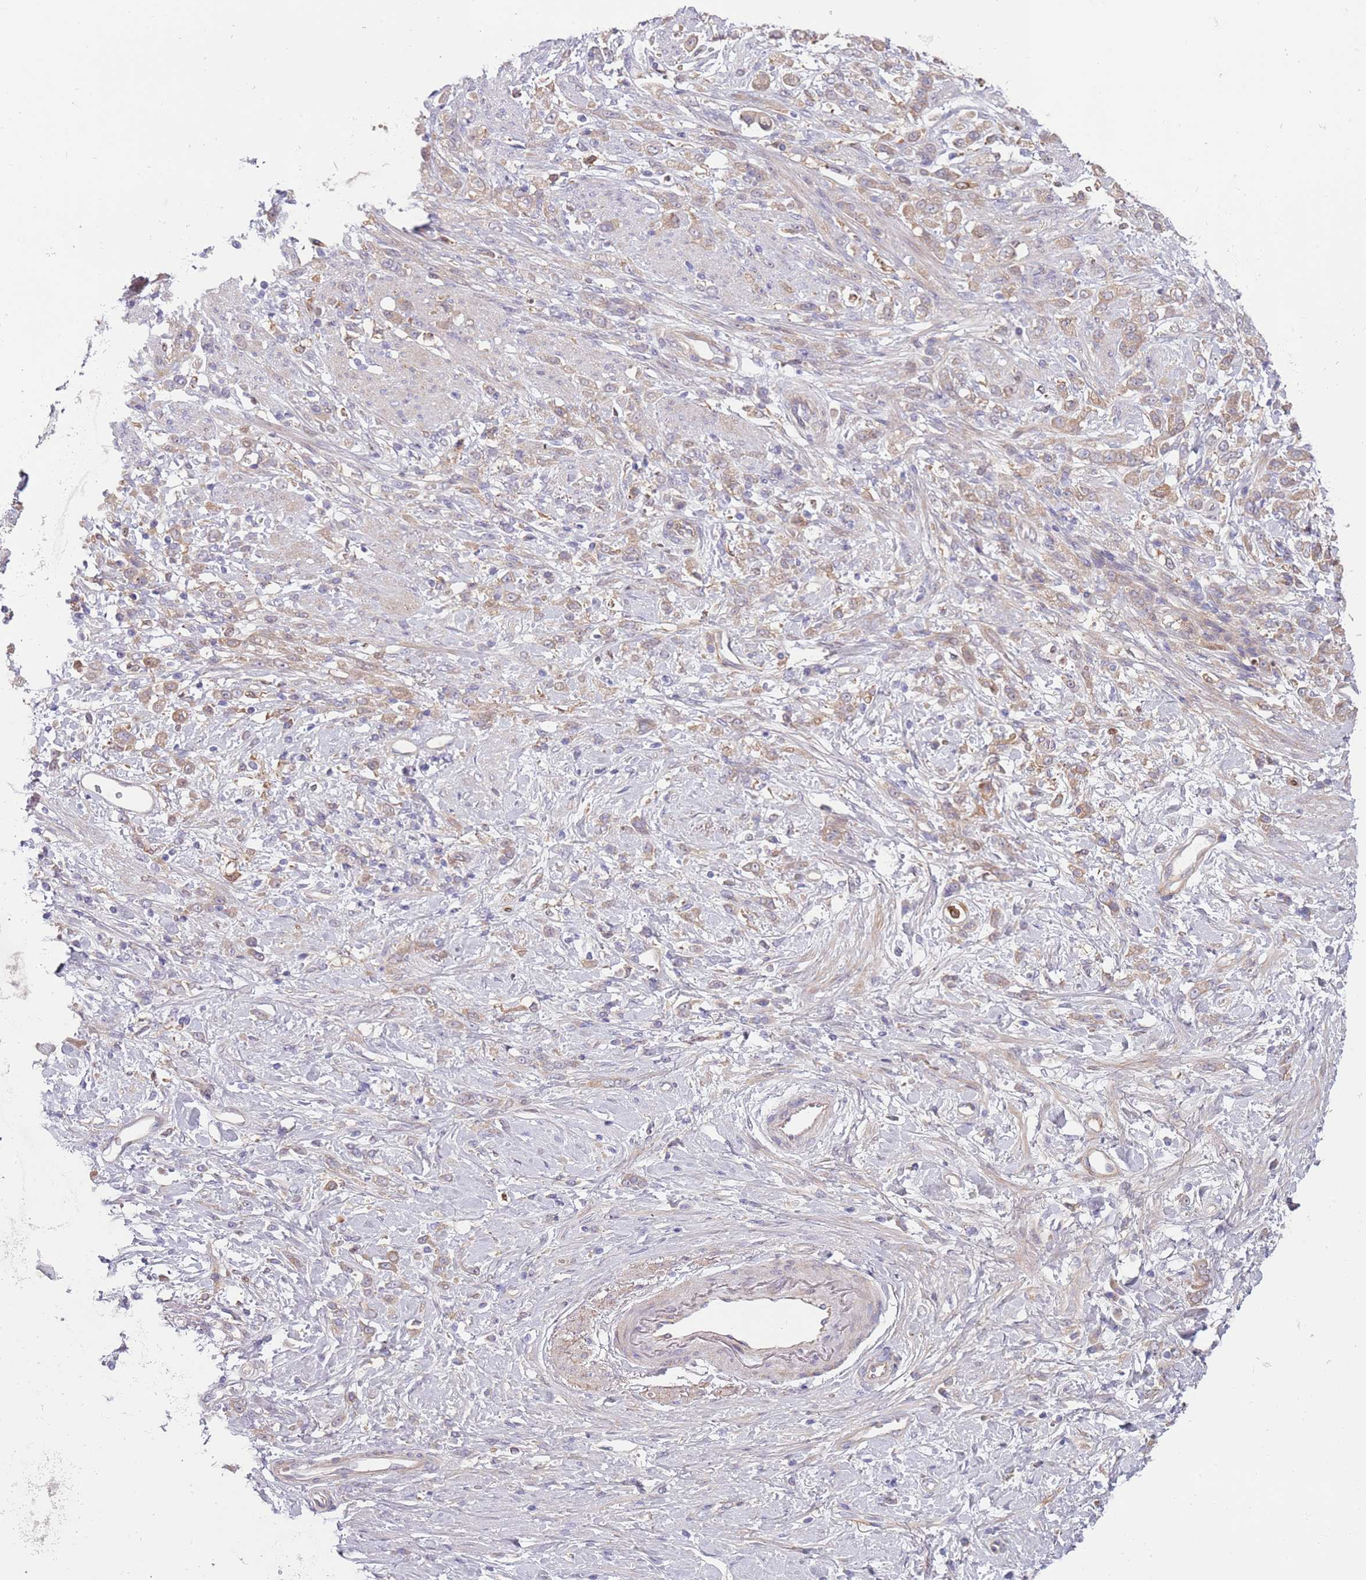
{"staining": {"intensity": "weak", "quantity": "25%-75%", "location": "cytoplasmic/membranous"}, "tissue": "stomach cancer", "cell_type": "Tumor cells", "image_type": "cancer", "snomed": [{"axis": "morphology", "description": "Adenocarcinoma, NOS"}, {"axis": "topography", "description": "Stomach"}], "caption": "The histopathology image reveals immunohistochemical staining of stomach cancer. There is weak cytoplasmic/membranous expression is seen in about 25%-75% of tumor cells.", "gene": "NADK", "patient": {"sex": "female", "age": 60}}